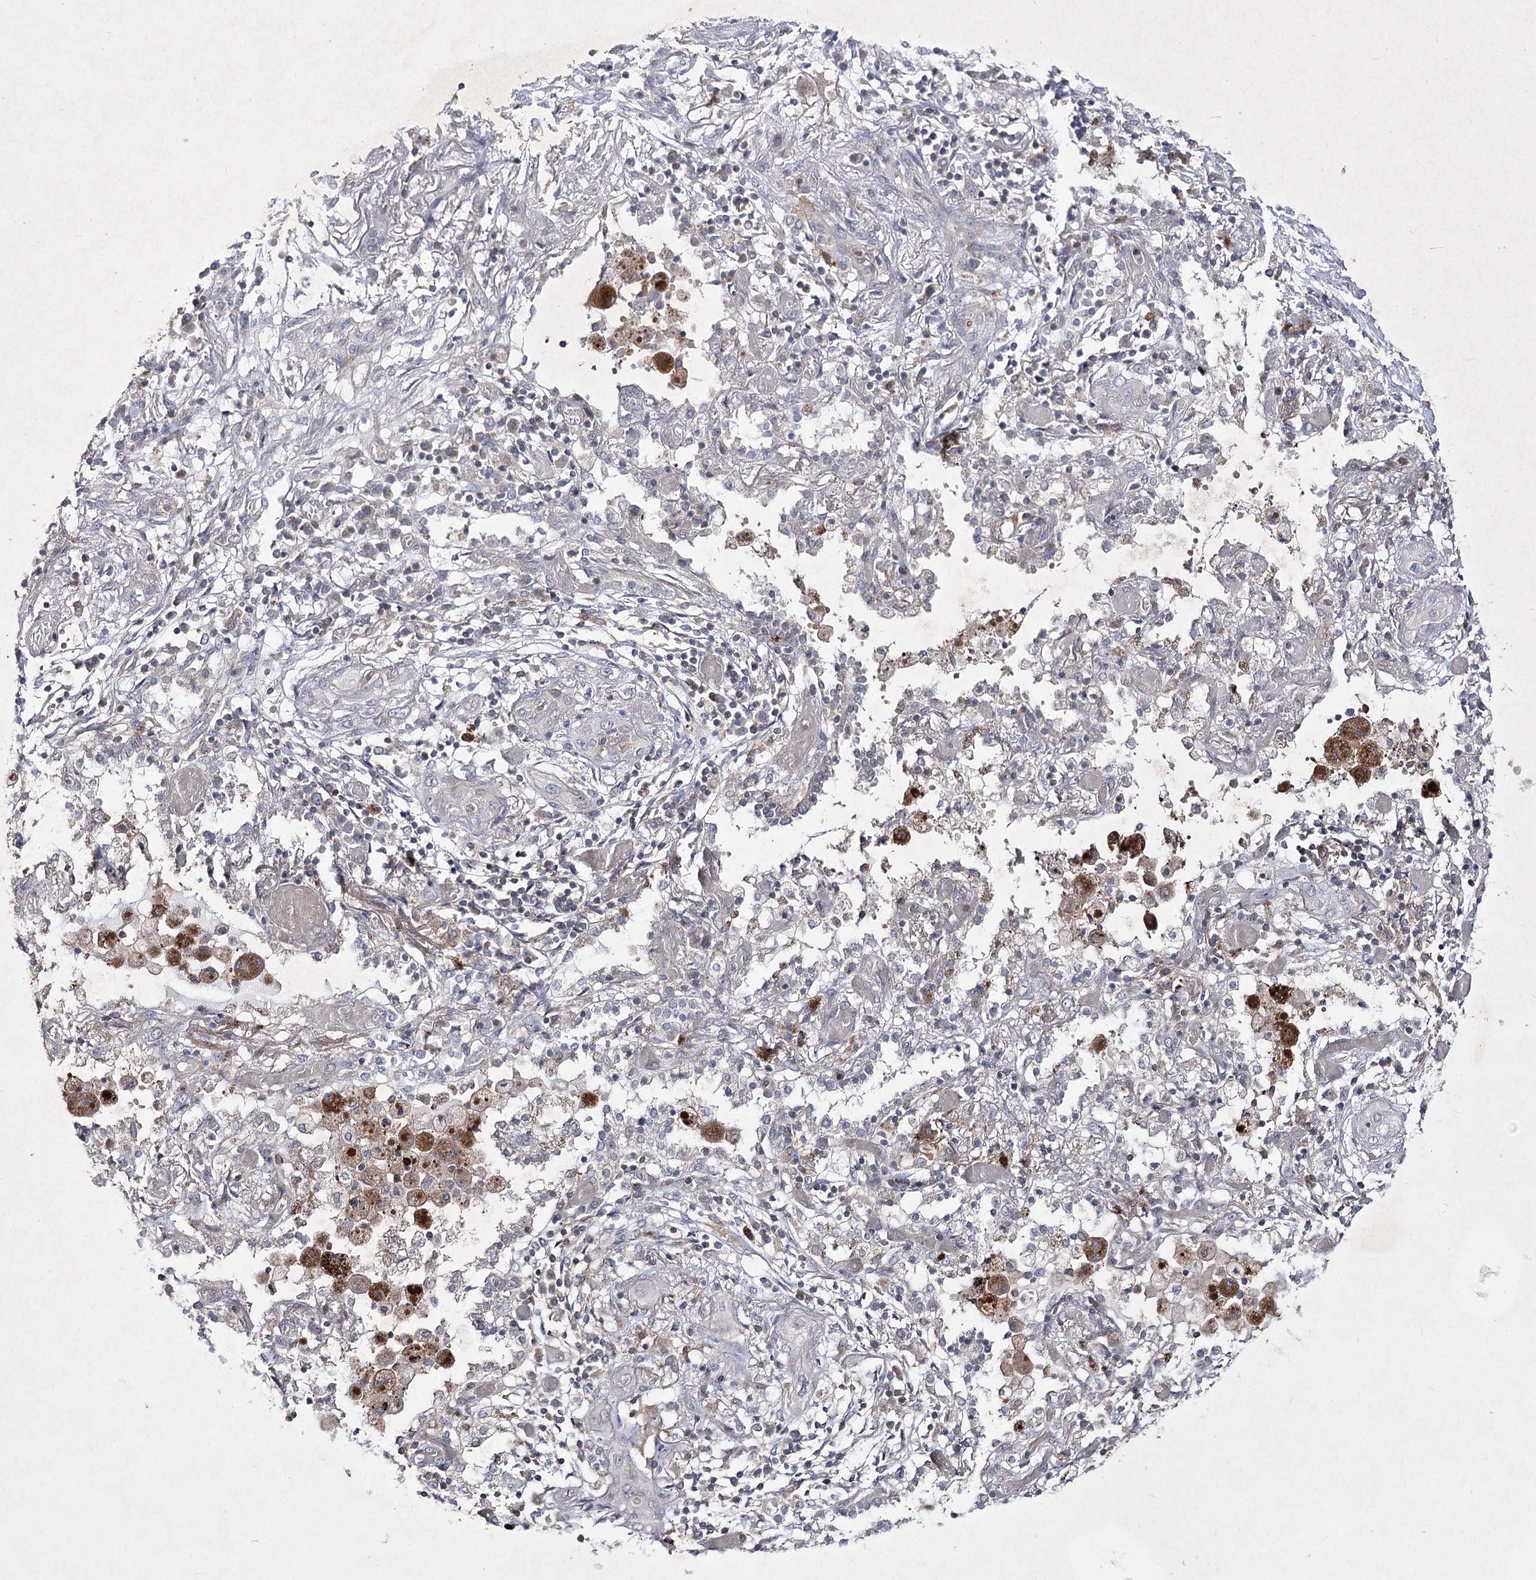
{"staining": {"intensity": "negative", "quantity": "none", "location": "none"}, "tissue": "lung cancer", "cell_type": "Tumor cells", "image_type": "cancer", "snomed": [{"axis": "morphology", "description": "Squamous cell carcinoma, NOS"}, {"axis": "topography", "description": "Lung"}], "caption": "DAB immunohistochemical staining of lung cancer exhibits no significant expression in tumor cells.", "gene": "CIB2", "patient": {"sex": "female", "age": 47}}